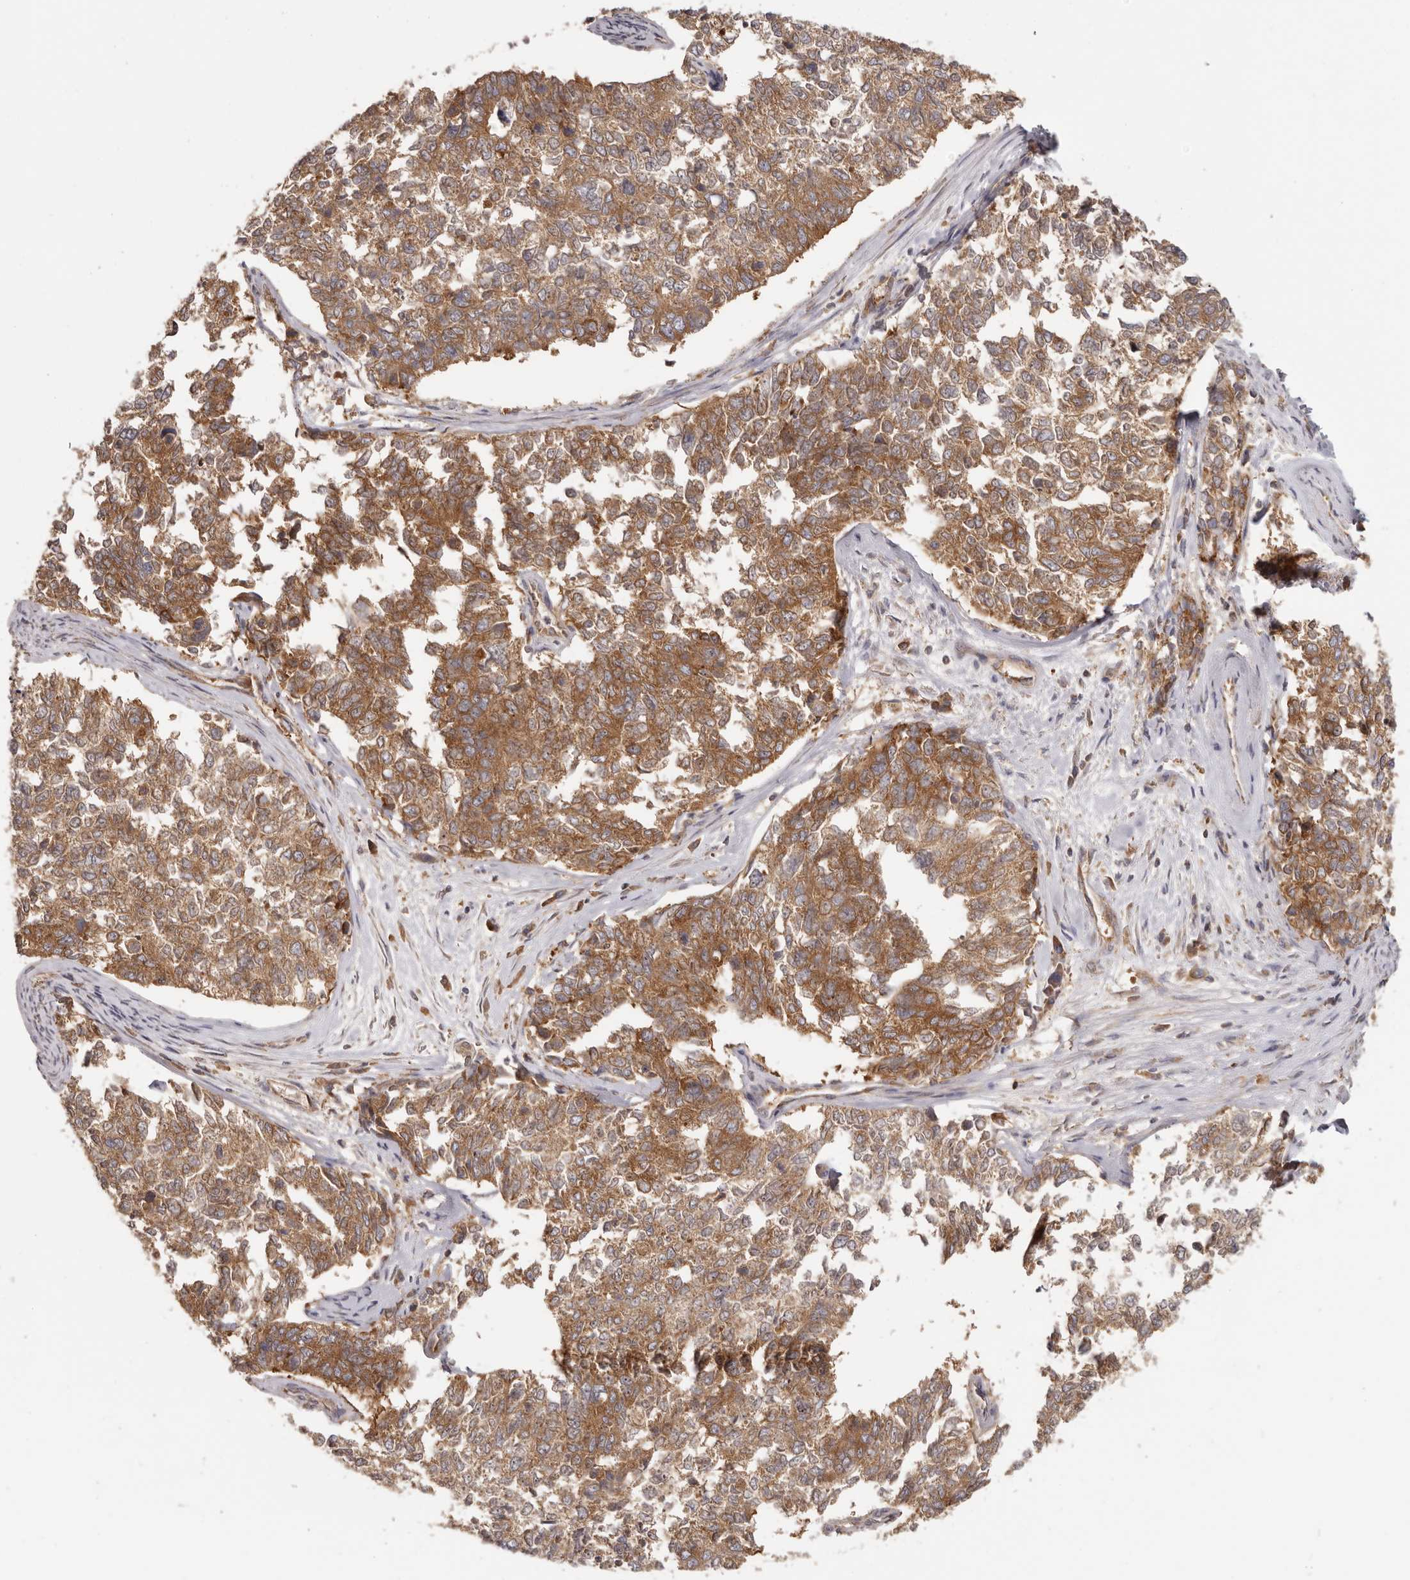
{"staining": {"intensity": "moderate", "quantity": ">75%", "location": "cytoplasmic/membranous"}, "tissue": "cervical cancer", "cell_type": "Tumor cells", "image_type": "cancer", "snomed": [{"axis": "morphology", "description": "Squamous cell carcinoma, NOS"}, {"axis": "topography", "description": "Cervix"}], "caption": "Immunohistochemical staining of human cervical cancer reveals moderate cytoplasmic/membranous protein expression in about >75% of tumor cells.", "gene": "EEF1E1", "patient": {"sex": "female", "age": 63}}